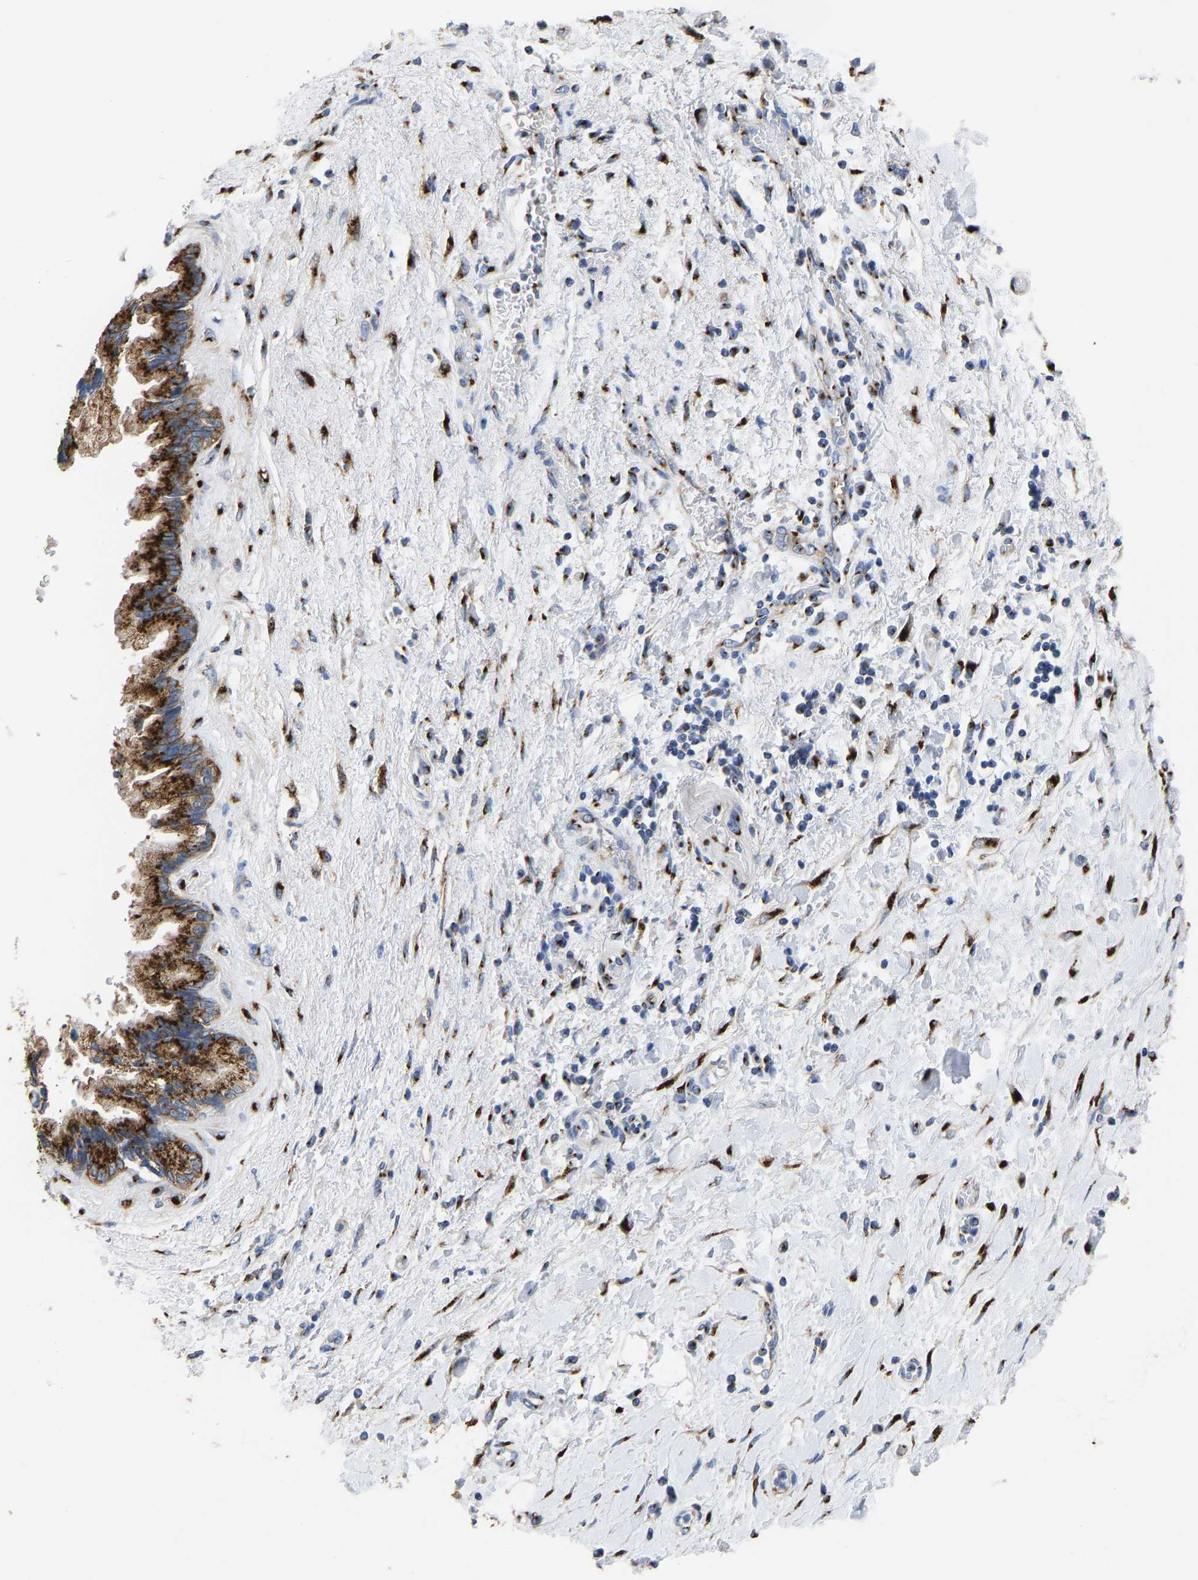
{"staining": {"intensity": "strong", "quantity": ">75%", "location": "cytoplasmic/membranous"}, "tissue": "pancreatic cancer", "cell_type": "Tumor cells", "image_type": "cancer", "snomed": [{"axis": "morphology", "description": "Adenocarcinoma, NOS"}, {"axis": "topography", "description": "Pancreas"}], "caption": "Tumor cells demonstrate strong cytoplasmic/membranous positivity in about >75% of cells in pancreatic cancer.", "gene": "TMEM87A", "patient": {"sex": "female", "age": 60}}